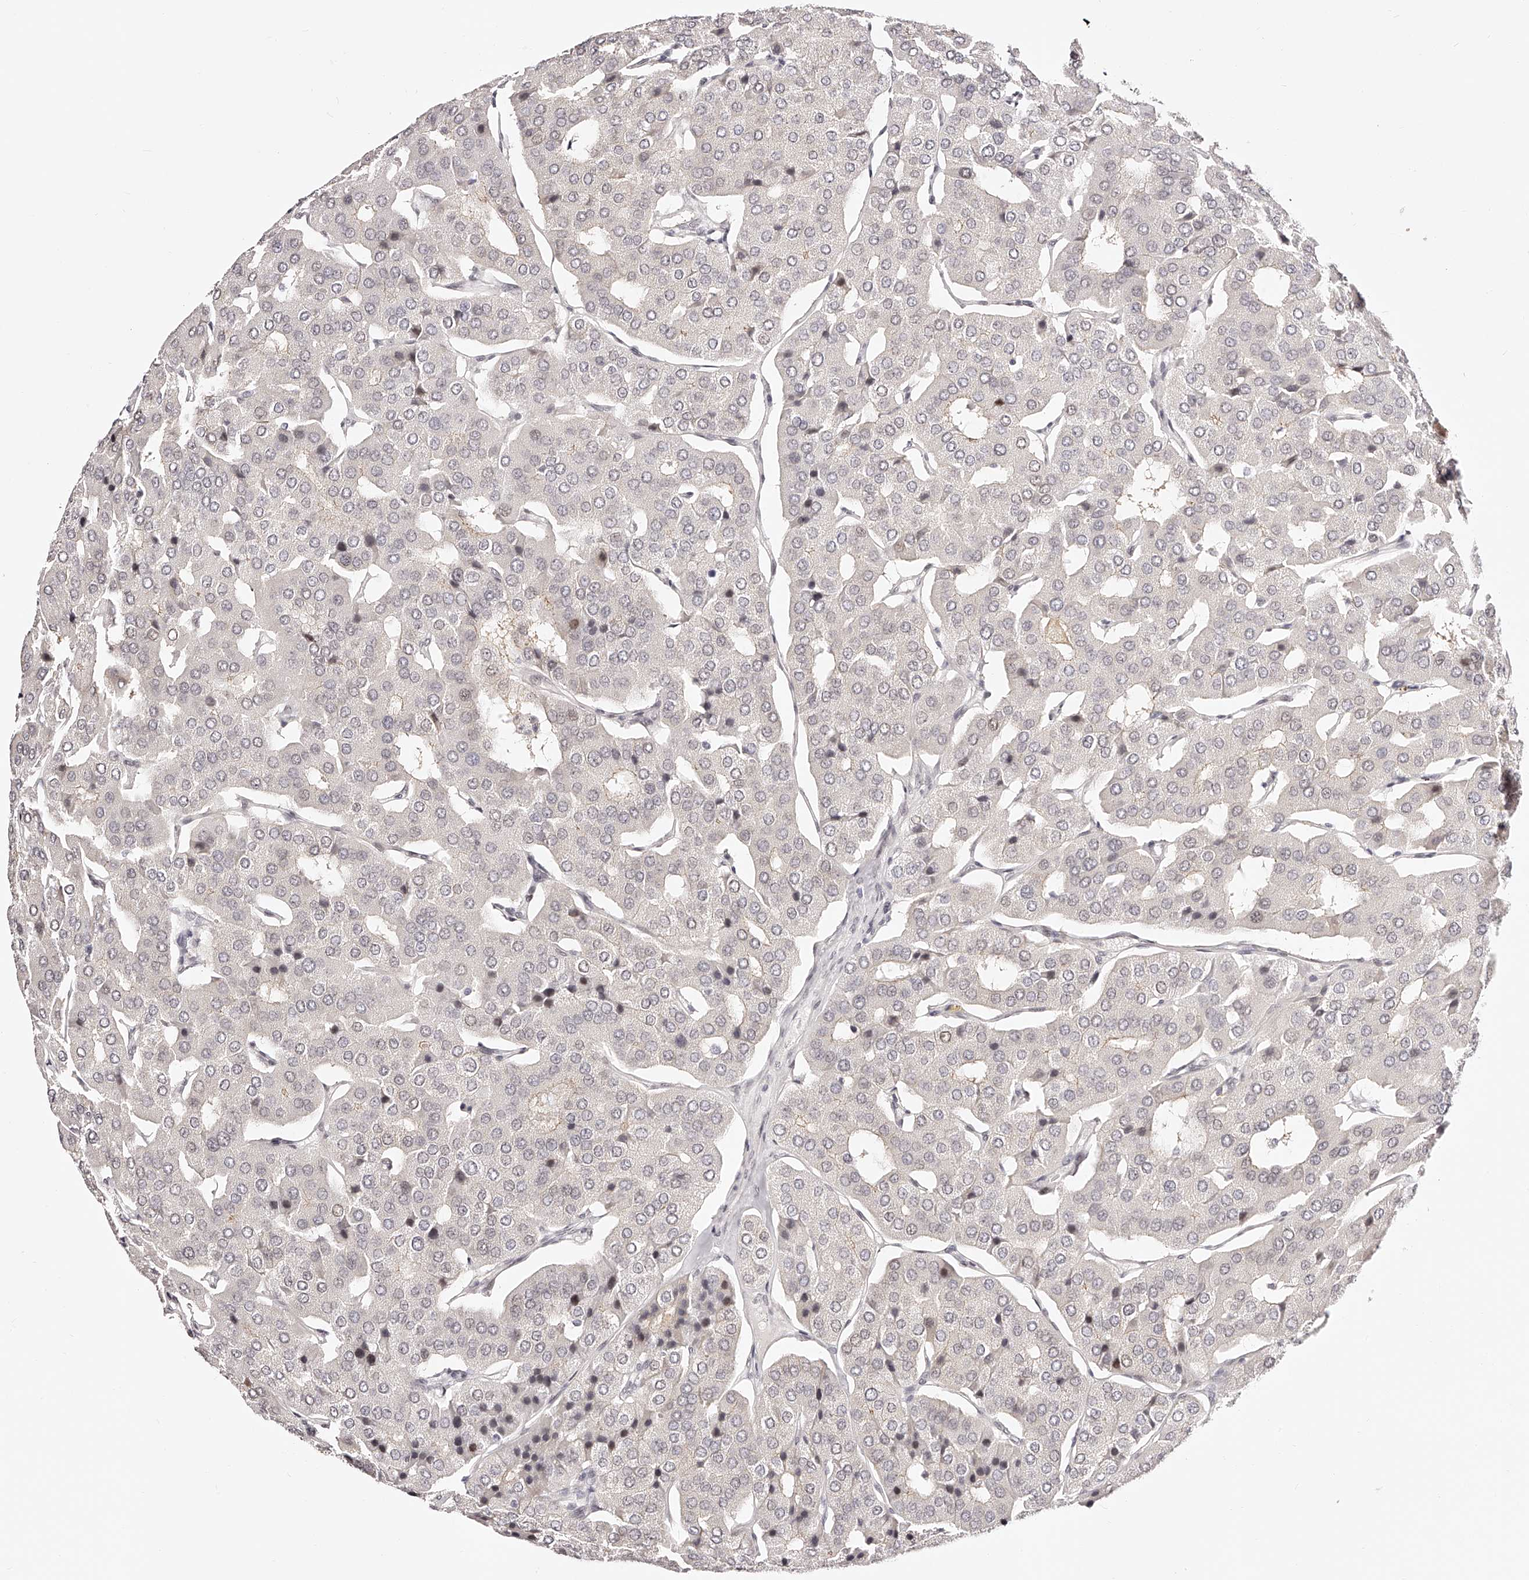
{"staining": {"intensity": "negative", "quantity": "none", "location": "none"}, "tissue": "parathyroid gland", "cell_type": "Glandular cells", "image_type": "normal", "snomed": [{"axis": "morphology", "description": "Normal tissue, NOS"}, {"axis": "morphology", "description": "Adenoma, NOS"}, {"axis": "topography", "description": "Parathyroid gland"}], "caption": "DAB (3,3'-diaminobenzidine) immunohistochemical staining of benign parathyroid gland demonstrates no significant expression in glandular cells.", "gene": "USF3", "patient": {"sex": "female", "age": 86}}